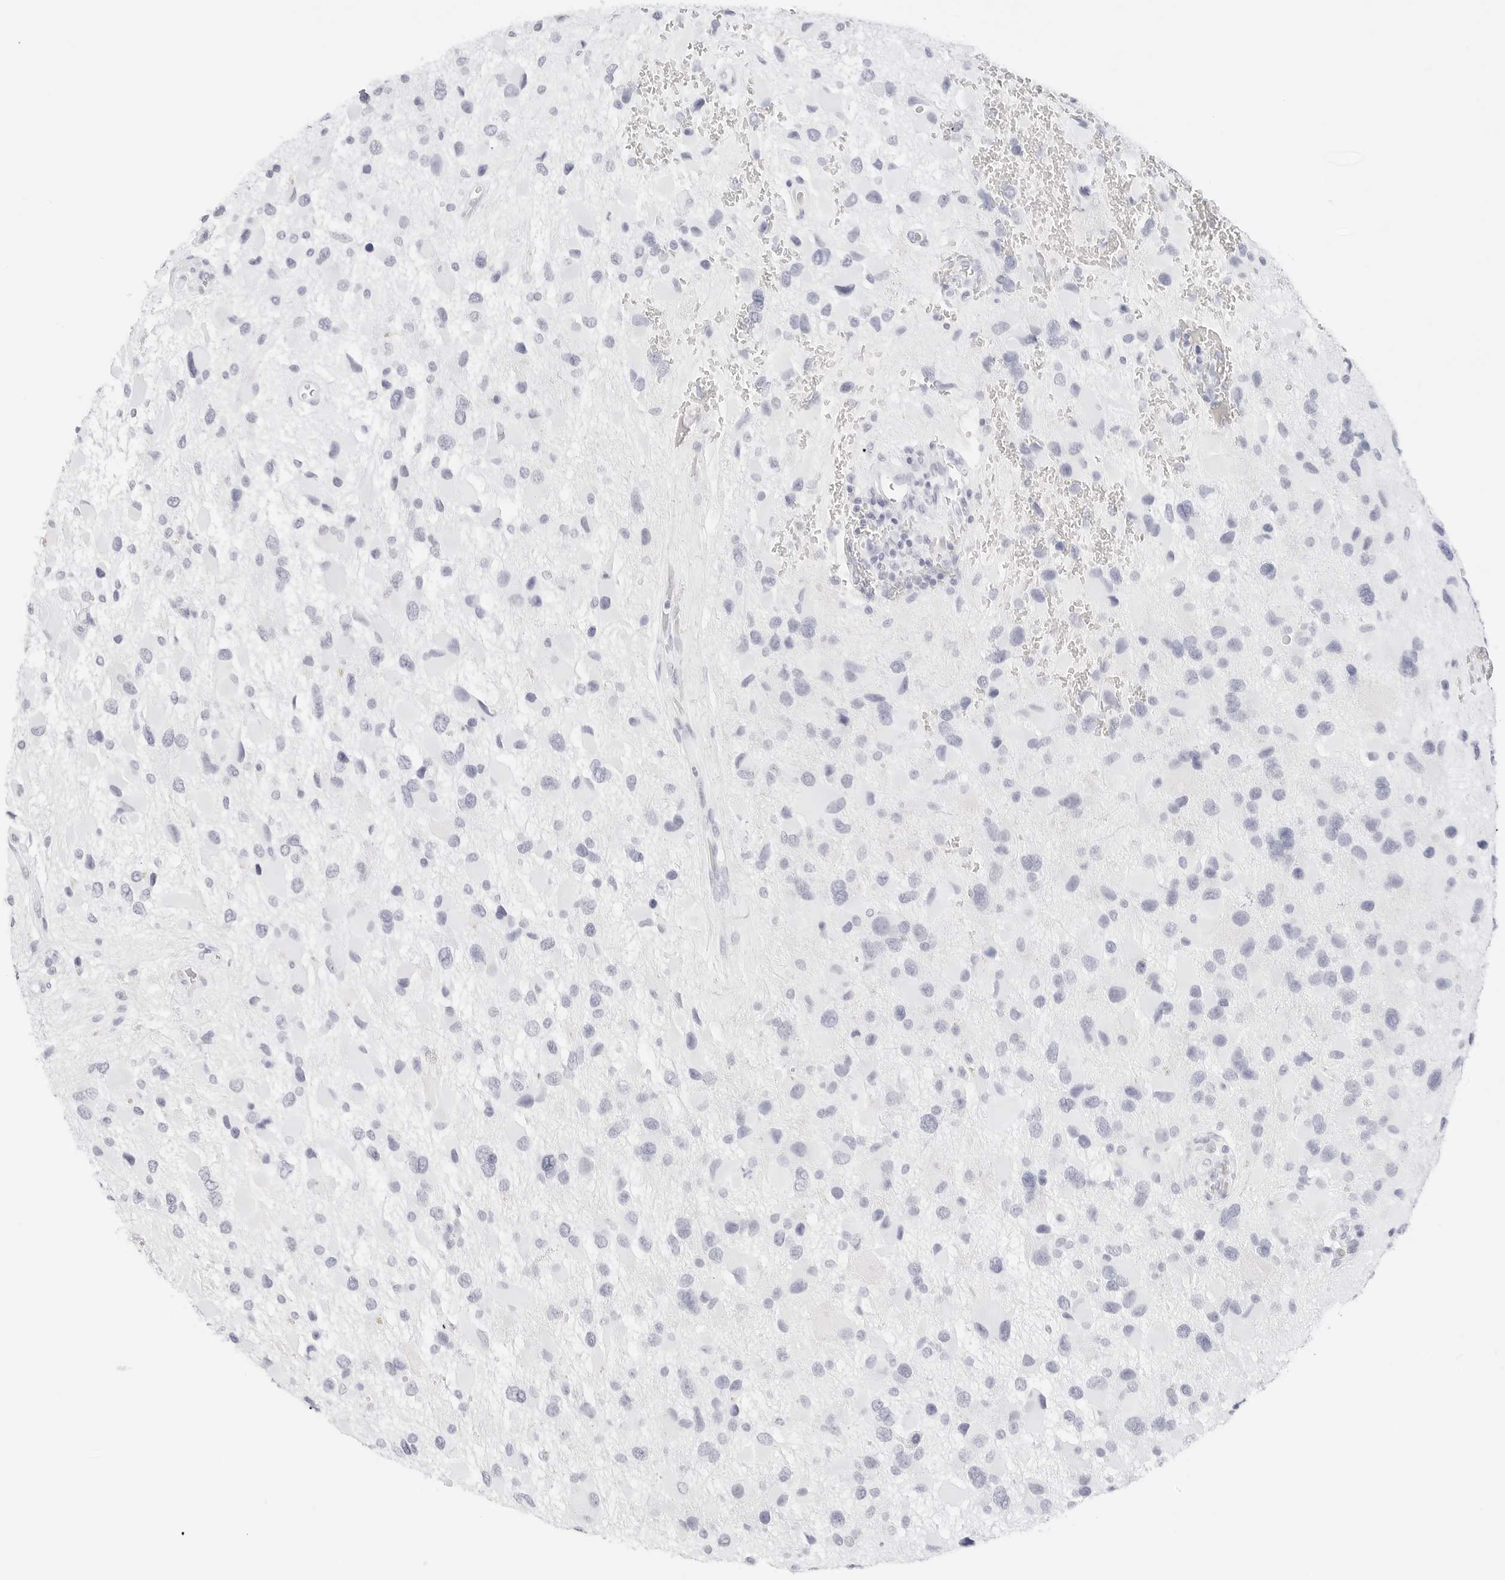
{"staining": {"intensity": "negative", "quantity": "none", "location": "none"}, "tissue": "glioma", "cell_type": "Tumor cells", "image_type": "cancer", "snomed": [{"axis": "morphology", "description": "Glioma, malignant, High grade"}, {"axis": "topography", "description": "Brain"}], "caption": "Tumor cells show no significant positivity in glioma.", "gene": "TFF2", "patient": {"sex": "male", "age": 53}}